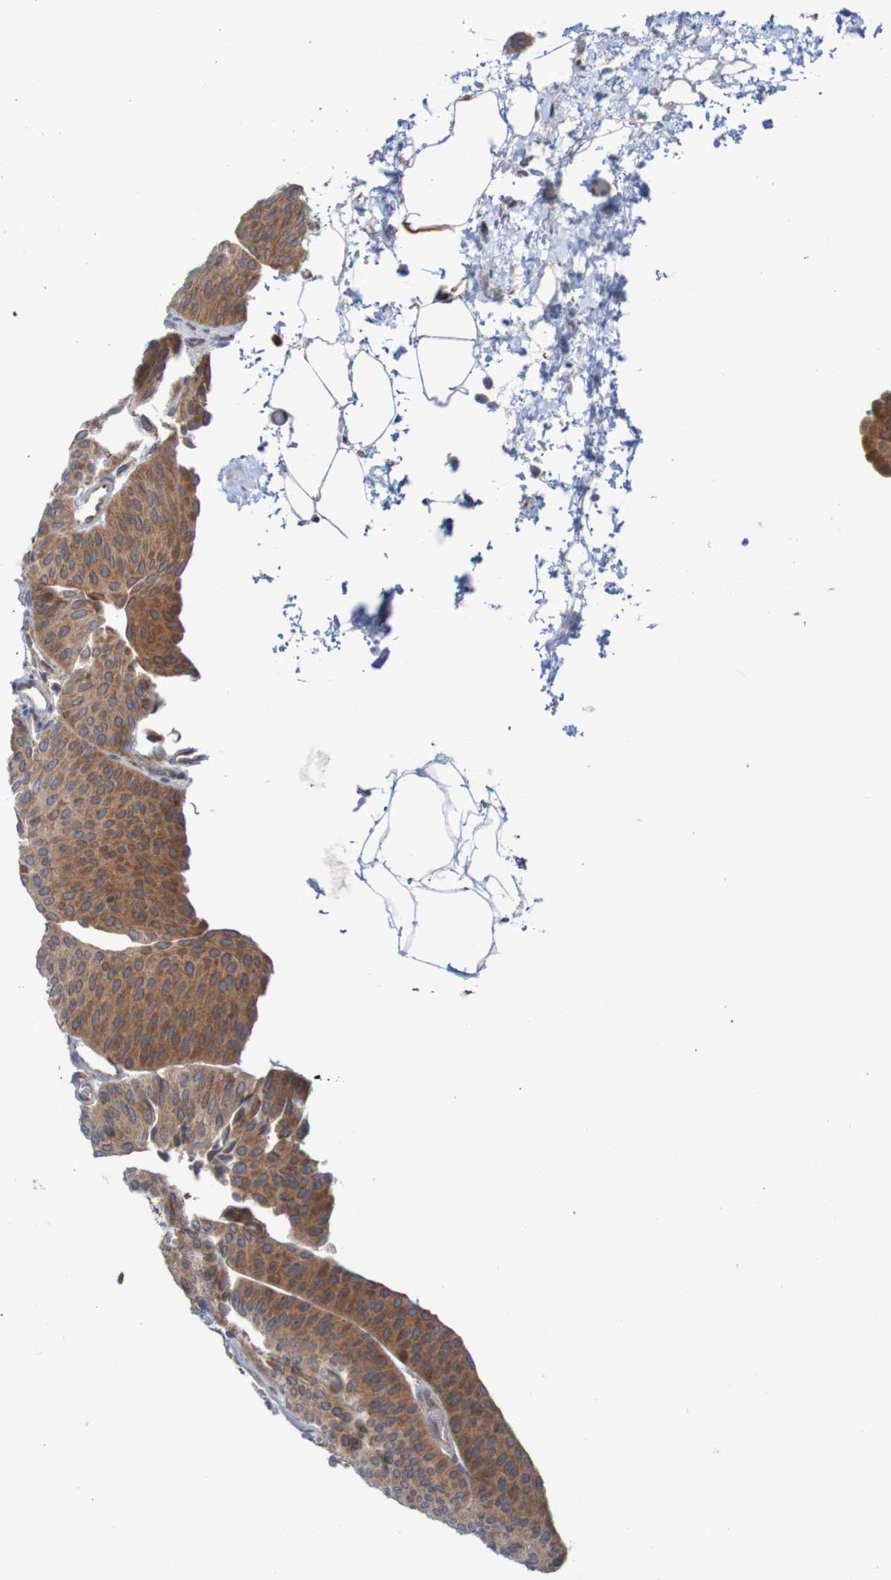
{"staining": {"intensity": "strong", "quantity": ">75%", "location": "cytoplasmic/membranous"}, "tissue": "urothelial cancer", "cell_type": "Tumor cells", "image_type": "cancer", "snomed": [{"axis": "morphology", "description": "Urothelial carcinoma, Low grade"}, {"axis": "topography", "description": "Urinary bladder"}], "caption": "The histopathology image exhibits staining of urothelial carcinoma (low-grade), revealing strong cytoplasmic/membranous protein positivity (brown color) within tumor cells.", "gene": "ANGPT4", "patient": {"sex": "female", "age": 60}}